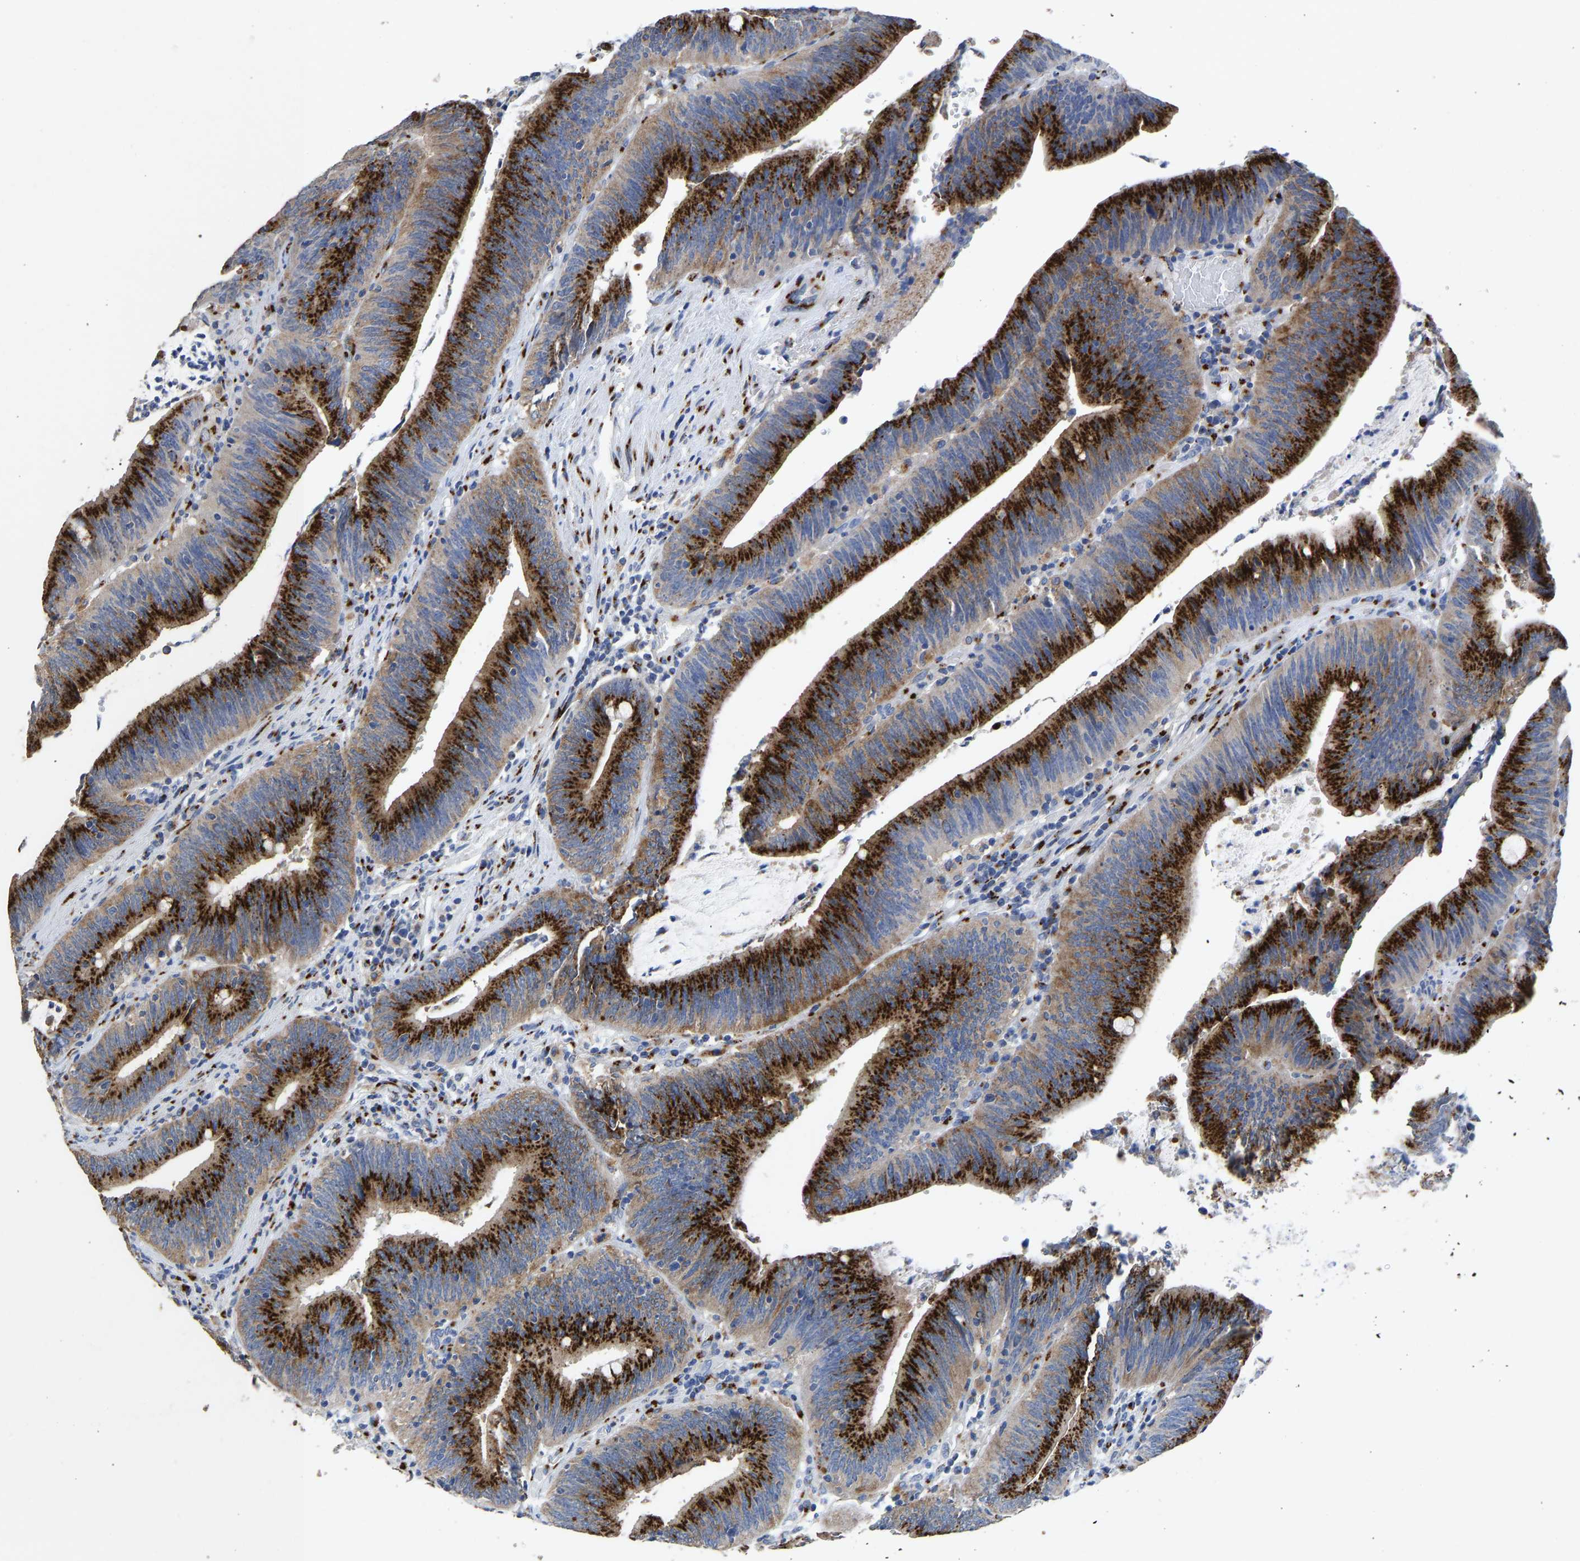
{"staining": {"intensity": "strong", "quantity": ">75%", "location": "cytoplasmic/membranous"}, "tissue": "colorectal cancer", "cell_type": "Tumor cells", "image_type": "cancer", "snomed": [{"axis": "morphology", "description": "Normal tissue, NOS"}, {"axis": "morphology", "description": "Adenocarcinoma, NOS"}, {"axis": "topography", "description": "Rectum"}], "caption": "About >75% of tumor cells in colorectal cancer display strong cytoplasmic/membranous protein staining as visualized by brown immunohistochemical staining.", "gene": "TMEM87A", "patient": {"sex": "female", "age": 66}}